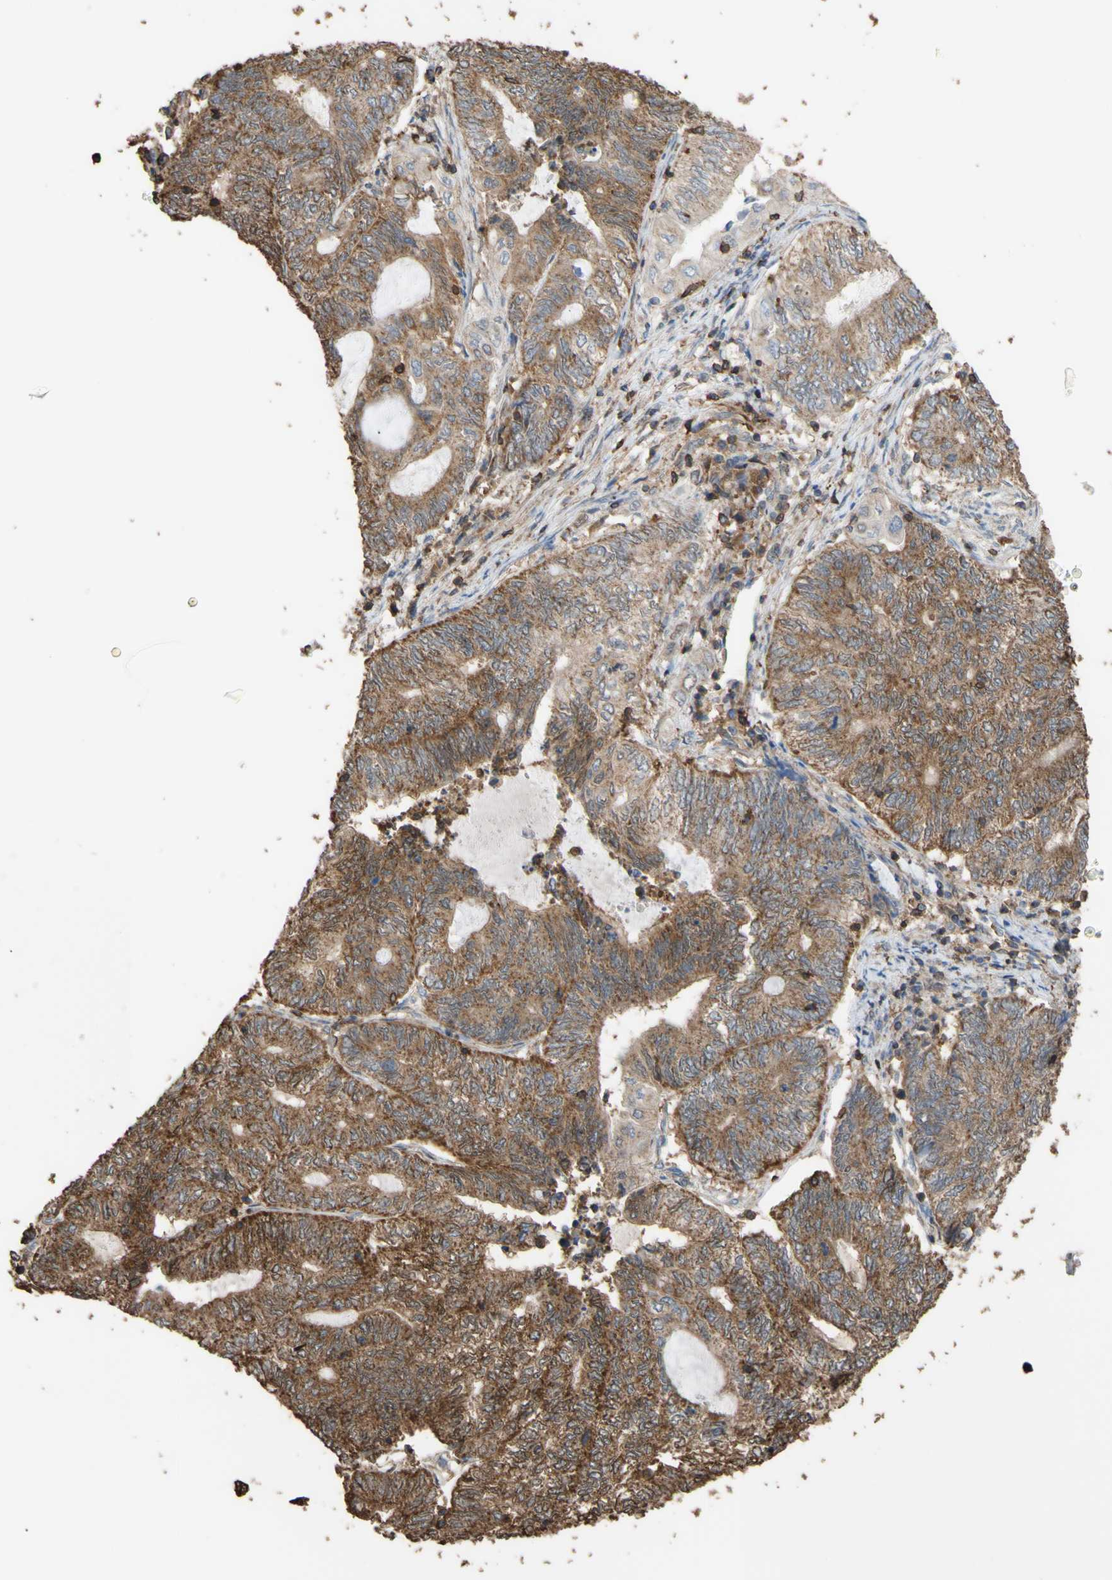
{"staining": {"intensity": "moderate", "quantity": ">75%", "location": "cytoplasmic/membranous"}, "tissue": "endometrial cancer", "cell_type": "Tumor cells", "image_type": "cancer", "snomed": [{"axis": "morphology", "description": "Adenocarcinoma, NOS"}, {"axis": "topography", "description": "Uterus"}, {"axis": "topography", "description": "Endometrium"}], "caption": "Immunohistochemistry photomicrograph of endometrial cancer stained for a protein (brown), which displays medium levels of moderate cytoplasmic/membranous expression in approximately >75% of tumor cells.", "gene": "ALDH9A1", "patient": {"sex": "female", "age": 70}}